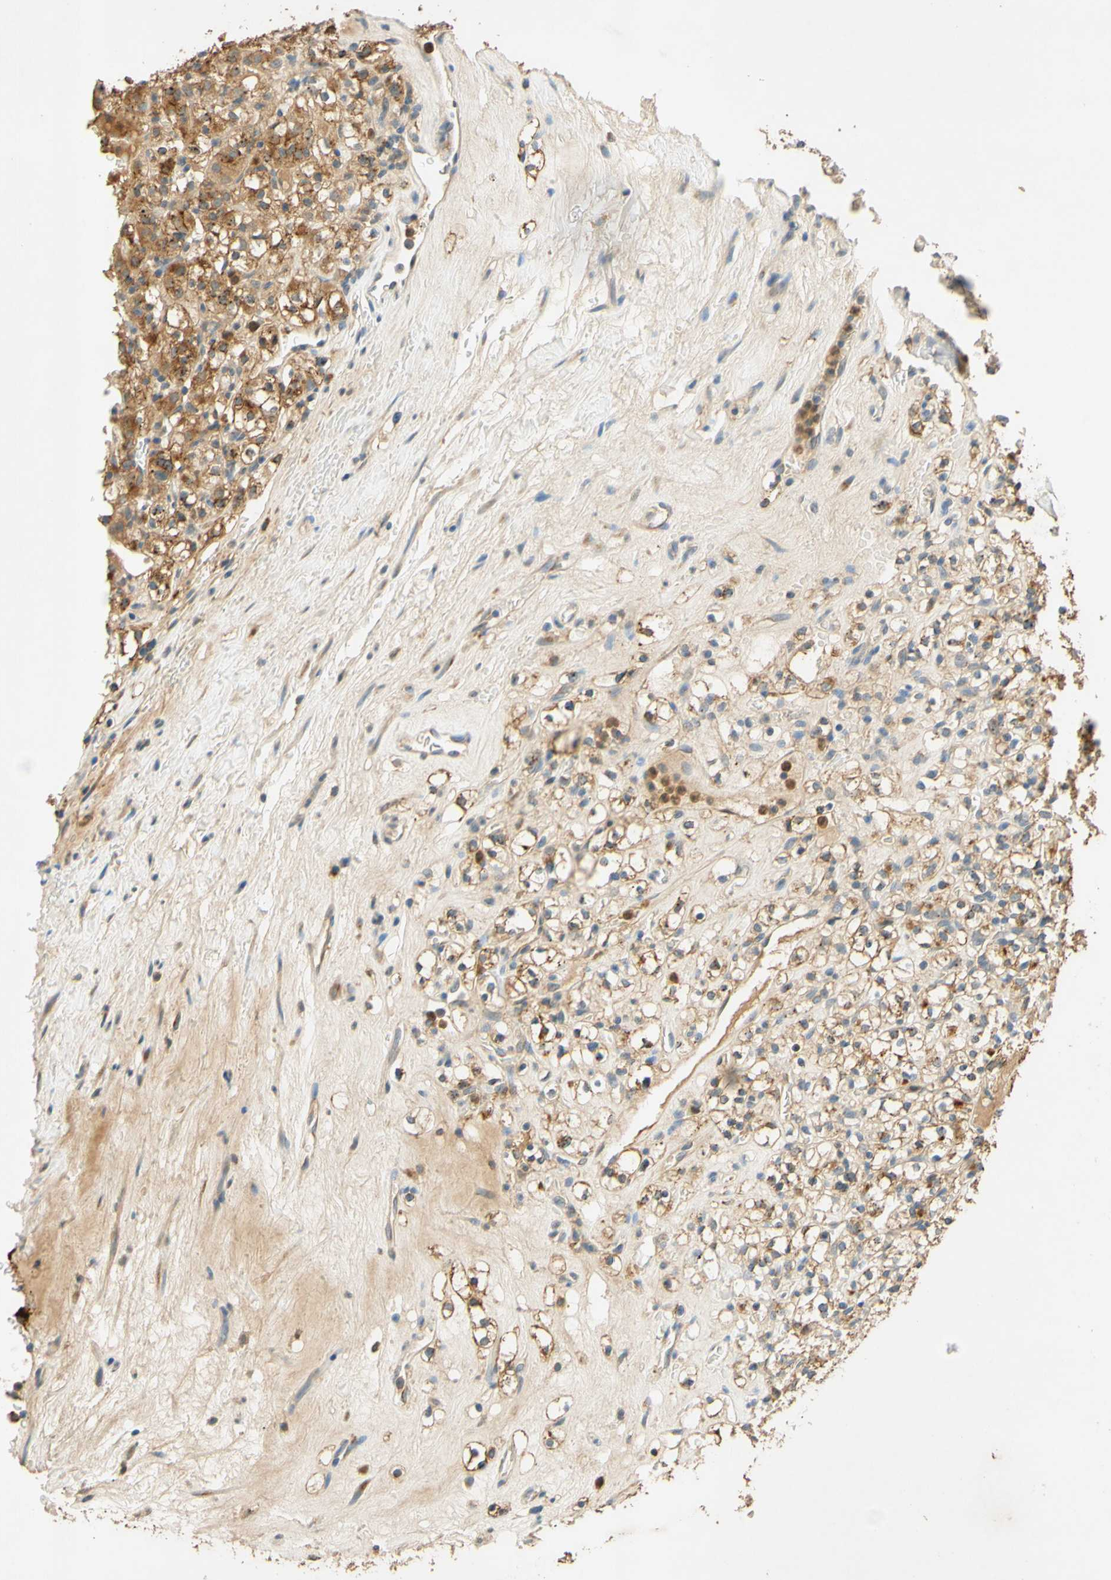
{"staining": {"intensity": "moderate", "quantity": ">75%", "location": "cytoplasmic/membranous"}, "tissue": "renal cancer", "cell_type": "Tumor cells", "image_type": "cancer", "snomed": [{"axis": "morphology", "description": "Normal tissue, NOS"}, {"axis": "morphology", "description": "Adenocarcinoma, NOS"}, {"axis": "topography", "description": "Kidney"}], "caption": "The histopathology image reveals staining of renal adenocarcinoma, revealing moderate cytoplasmic/membranous protein expression (brown color) within tumor cells.", "gene": "ENTREP2", "patient": {"sex": "female", "age": 72}}